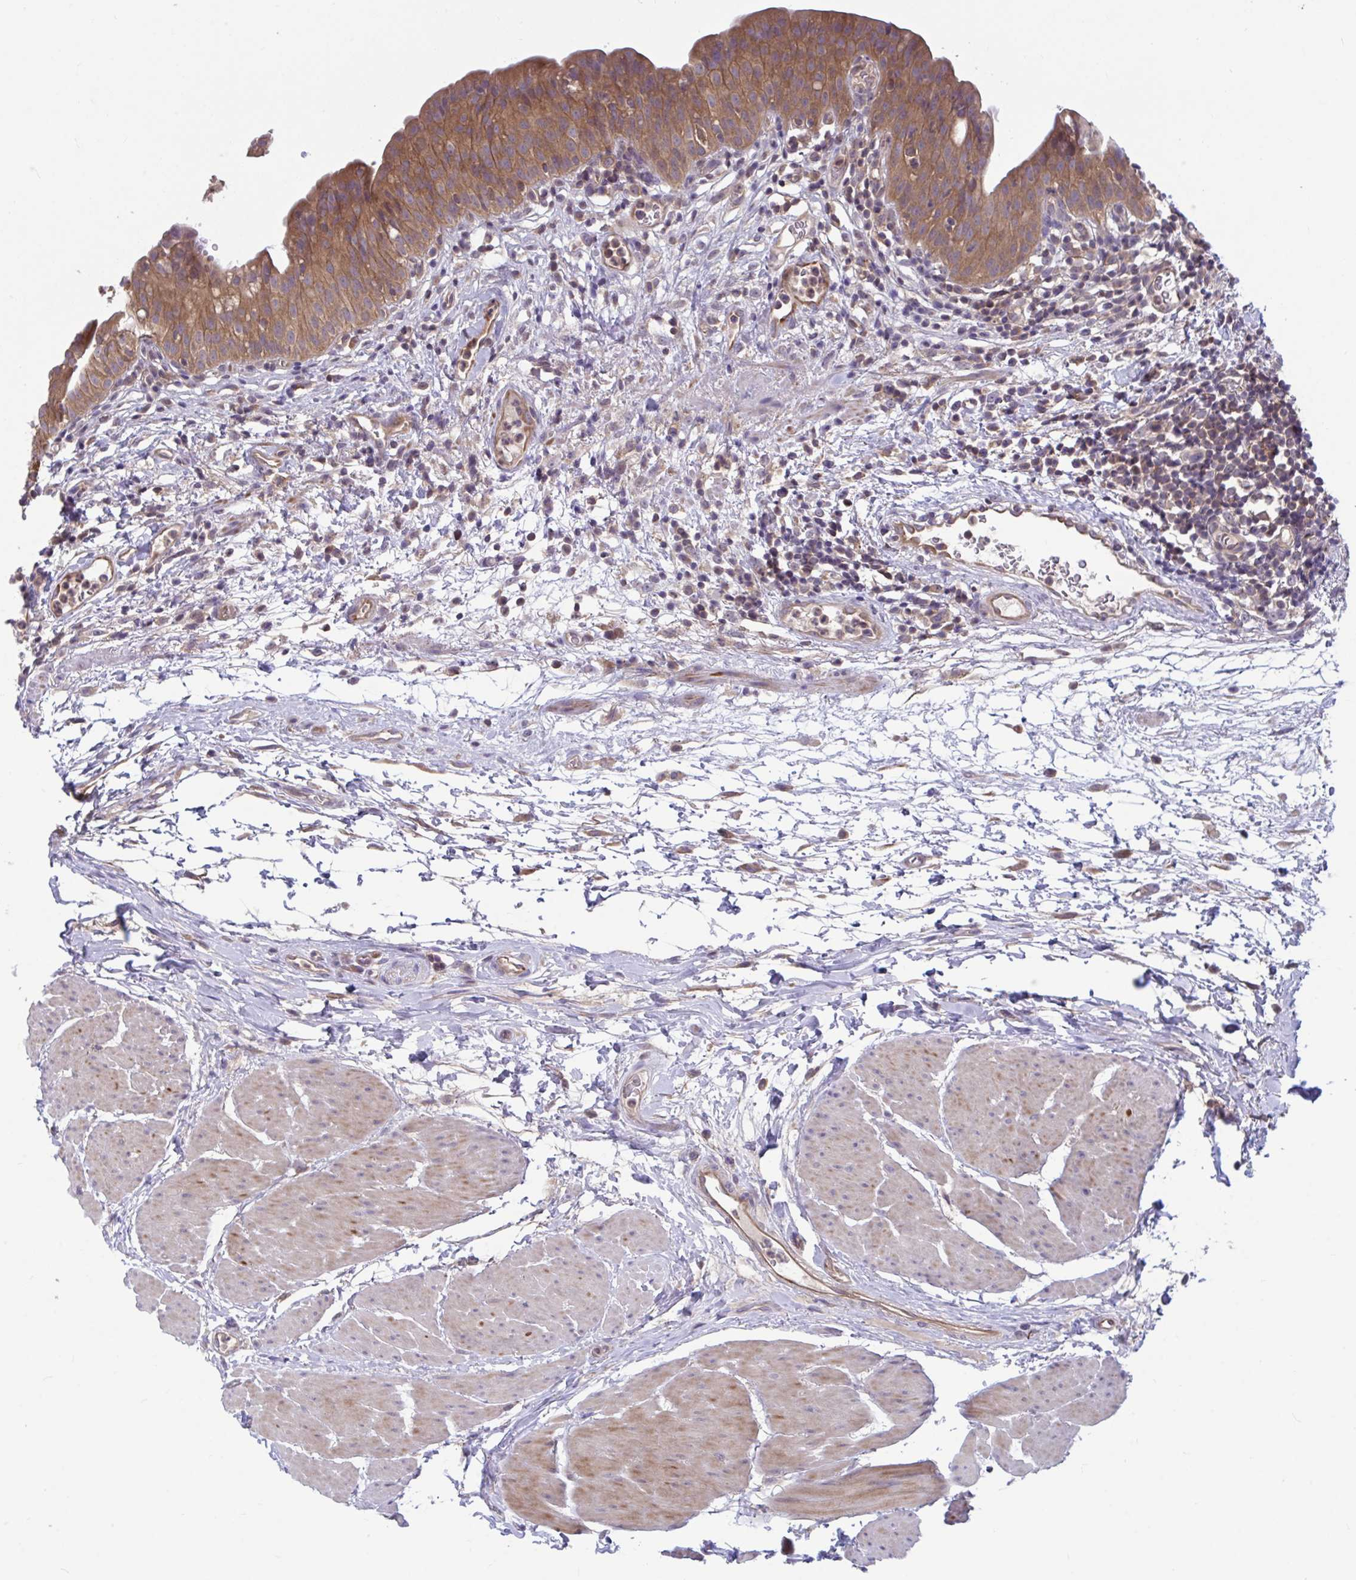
{"staining": {"intensity": "moderate", "quantity": ">75%", "location": "cytoplasmic/membranous"}, "tissue": "urinary bladder", "cell_type": "Urothelial cells", "image_type": "normal", "snomed": [{"axis": "morphology", "description": "Normal tissue, NOS"}, {"axis": "morphology", "description": "Inflammation, NOS"}, {"axis": "topography", "description": "Urinary bladder"}], "caption": "Immunohistochemistry (IHC) (DAB) staining of benign urinary bladder reveals moderate cytoplasmic/membranous protein expression in approximately >75% of urothelial cells.", "gene": "IST1", "patient": {"sex": "male", "age": 57}}